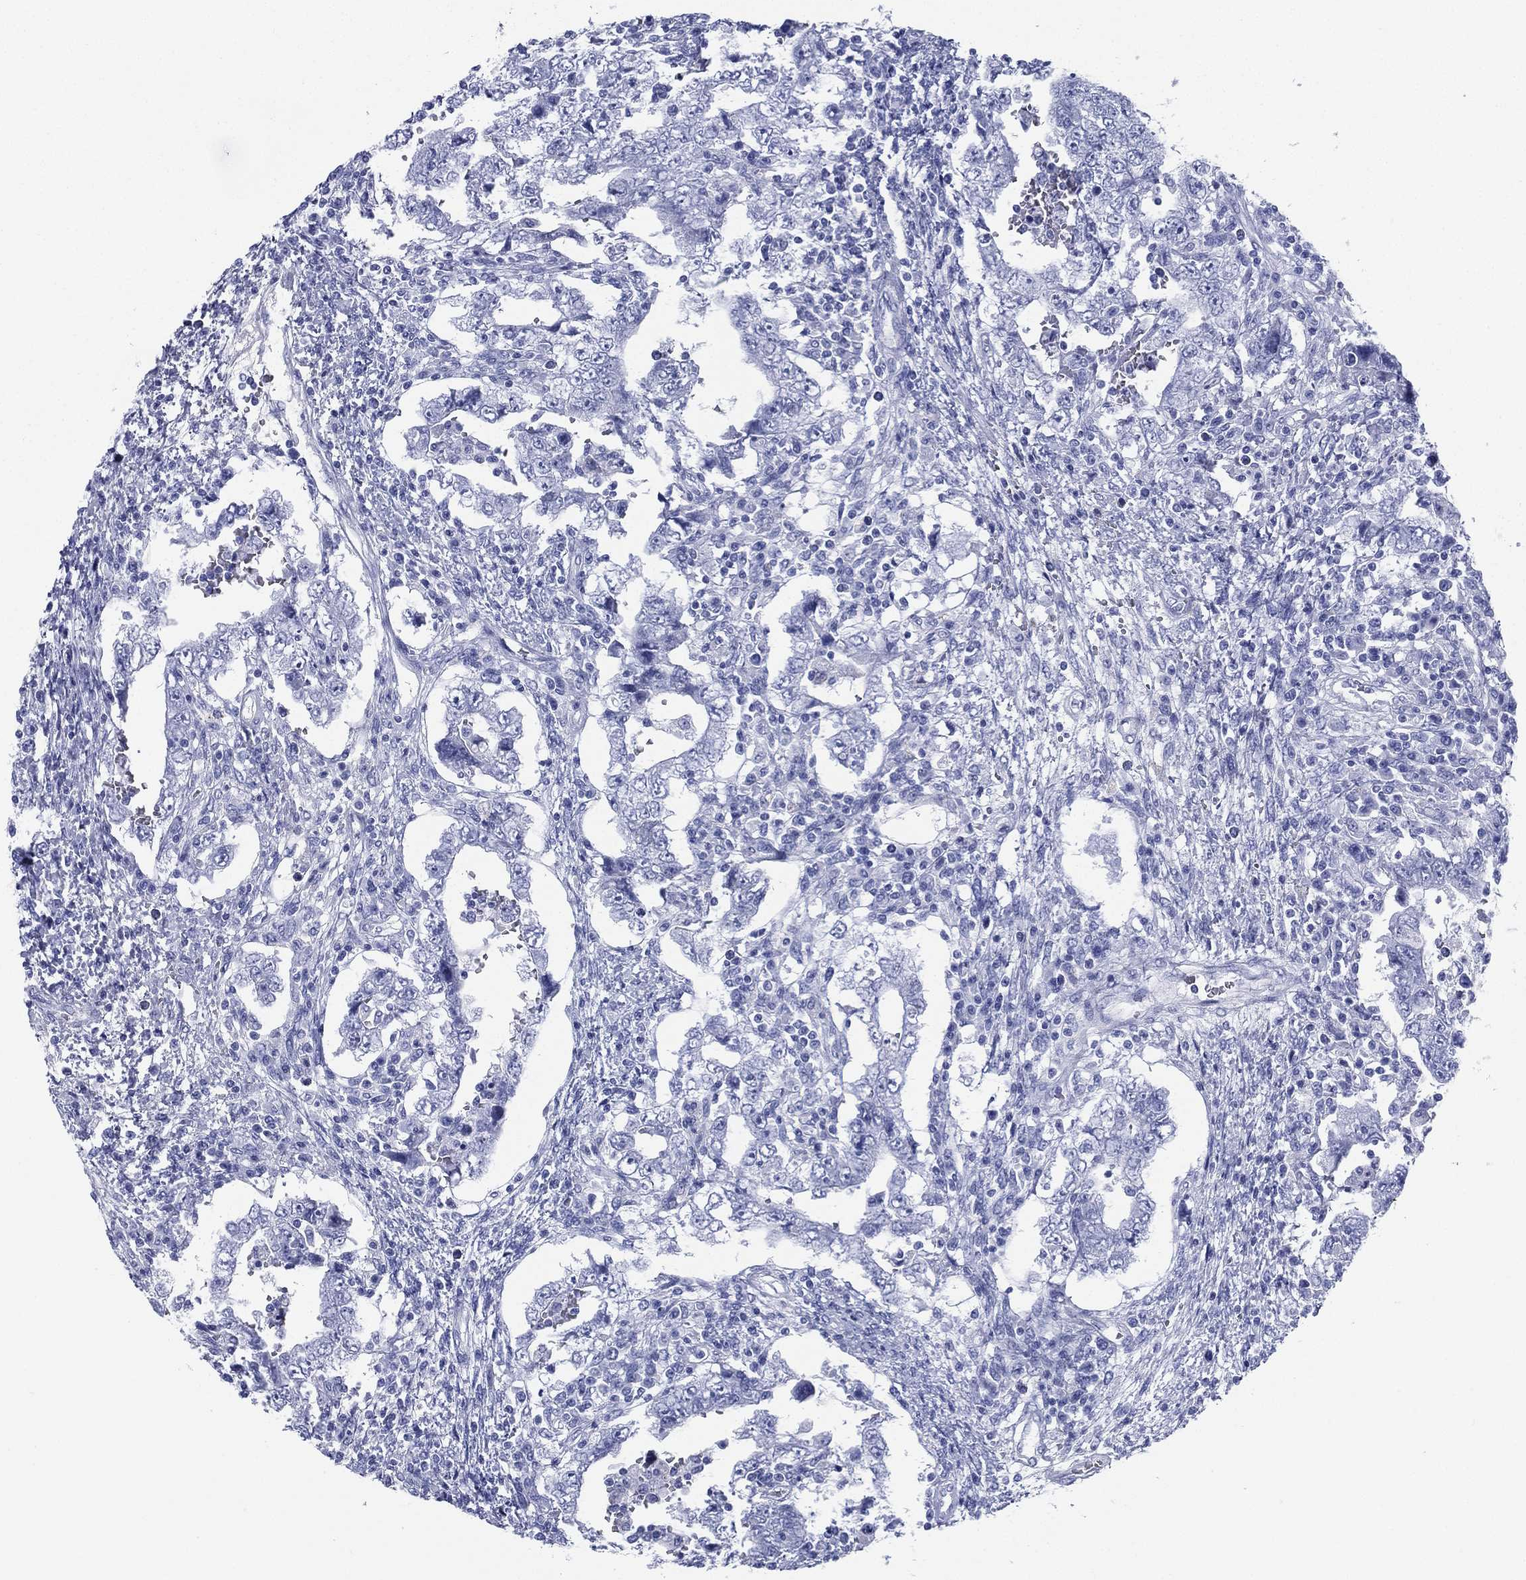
{"staining": {"intensity": "negative", "quantity": "none", "location": "none"}, "tissue": "testis cancer", "cell_type": "Tumor cells", "image_type": "cancer", "snomed": [{"axis": "morphology", "description": "Carcinoma, Embryonal, NOS"}, {"axis": "topography", "description": "Testis"}], "caption": "This is an immunohistochemistry (IHC) histopathology image of testis embryonal carcinoma. There is no positivity in tumor cells.", "gene": "RSPH4A", "patient": {"sex": "male", "age": 26}}